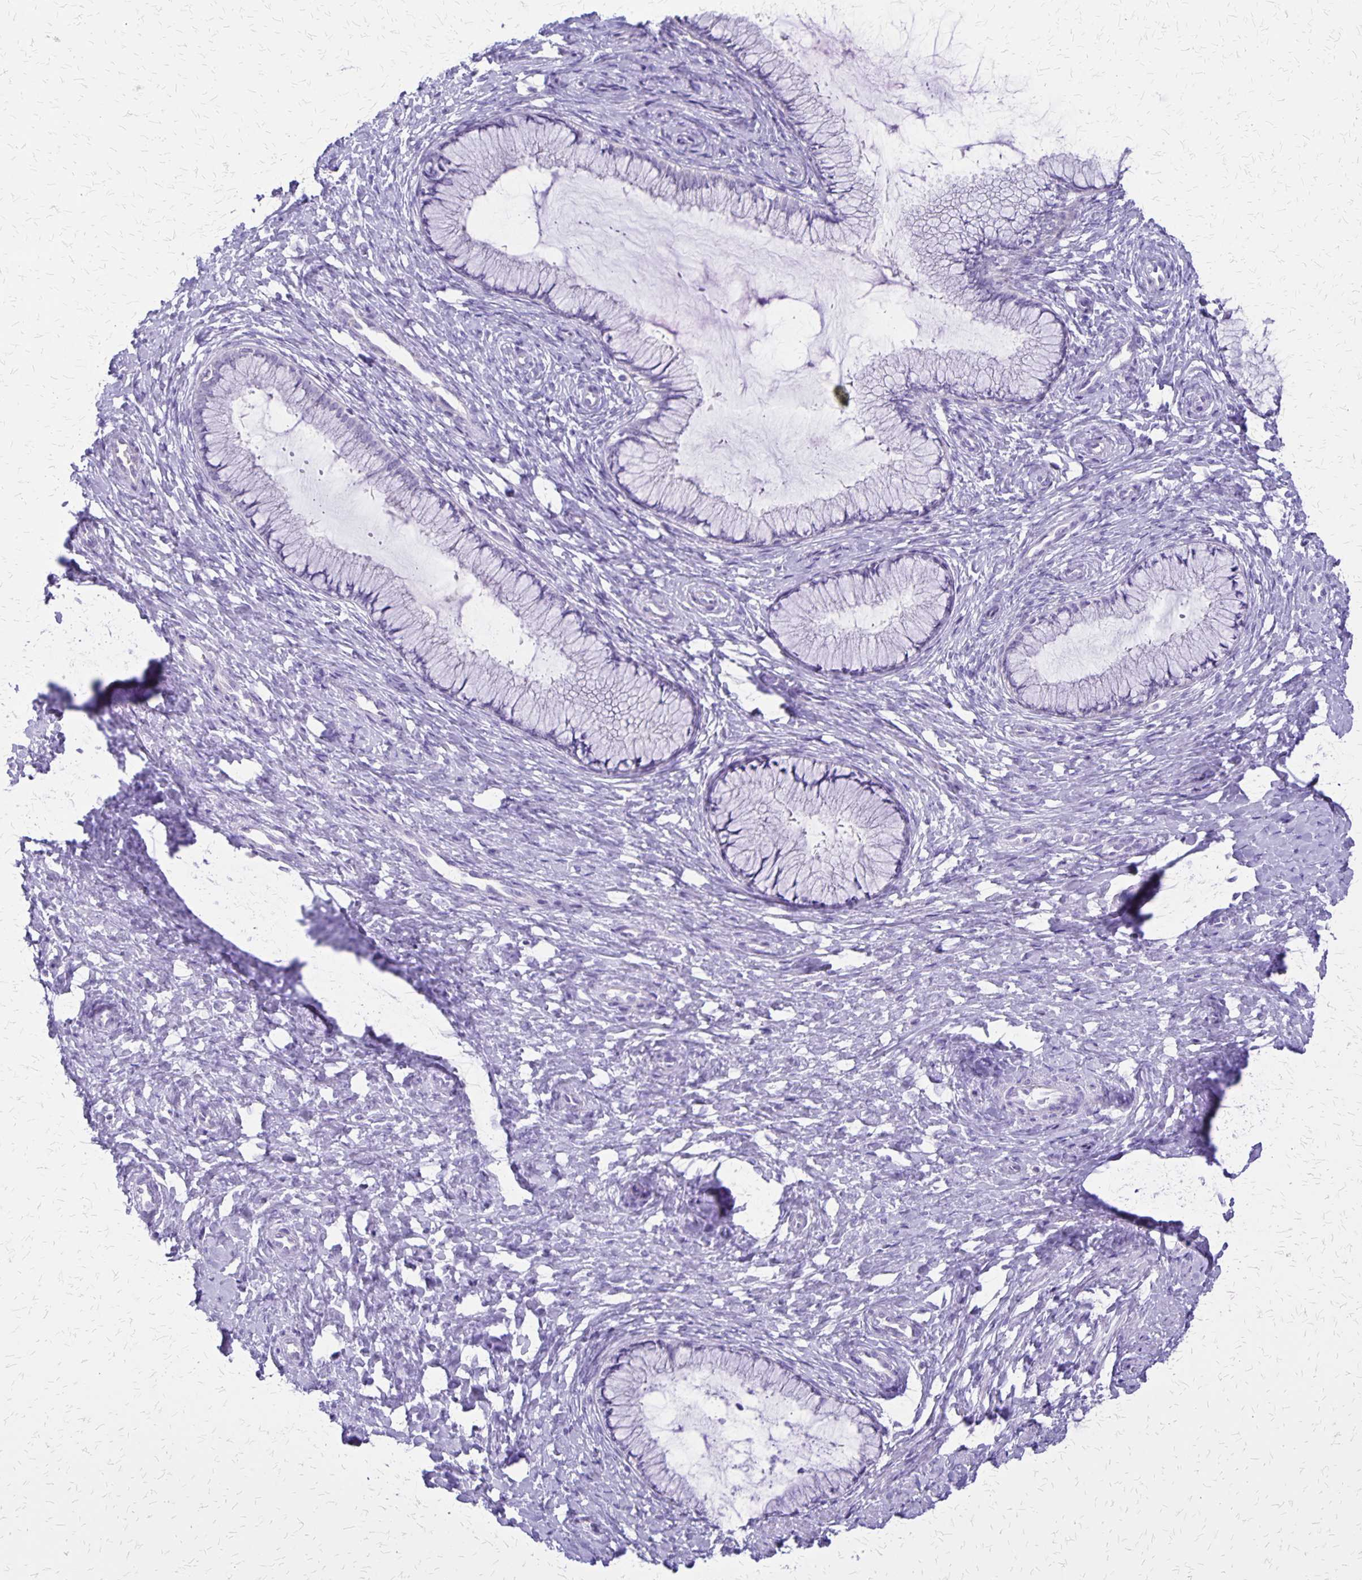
{"staining": {"intensity": "negative", "quantity": "none", "location": "none"}, "tissue": "cervix", "cell_type": "Glandular cells", "image_type": "normal", "snomed": [{"axis": "morphology", "description": "Normal tissue, NOS"}, {"axis": "topography", "description": "Cervix"}], "caption": "Immunohistochemical staining of unremarkable cervix displays no significant staining in glandular cells.", "gene": "SI", "patient": {"sex": "female", "age": 37}}